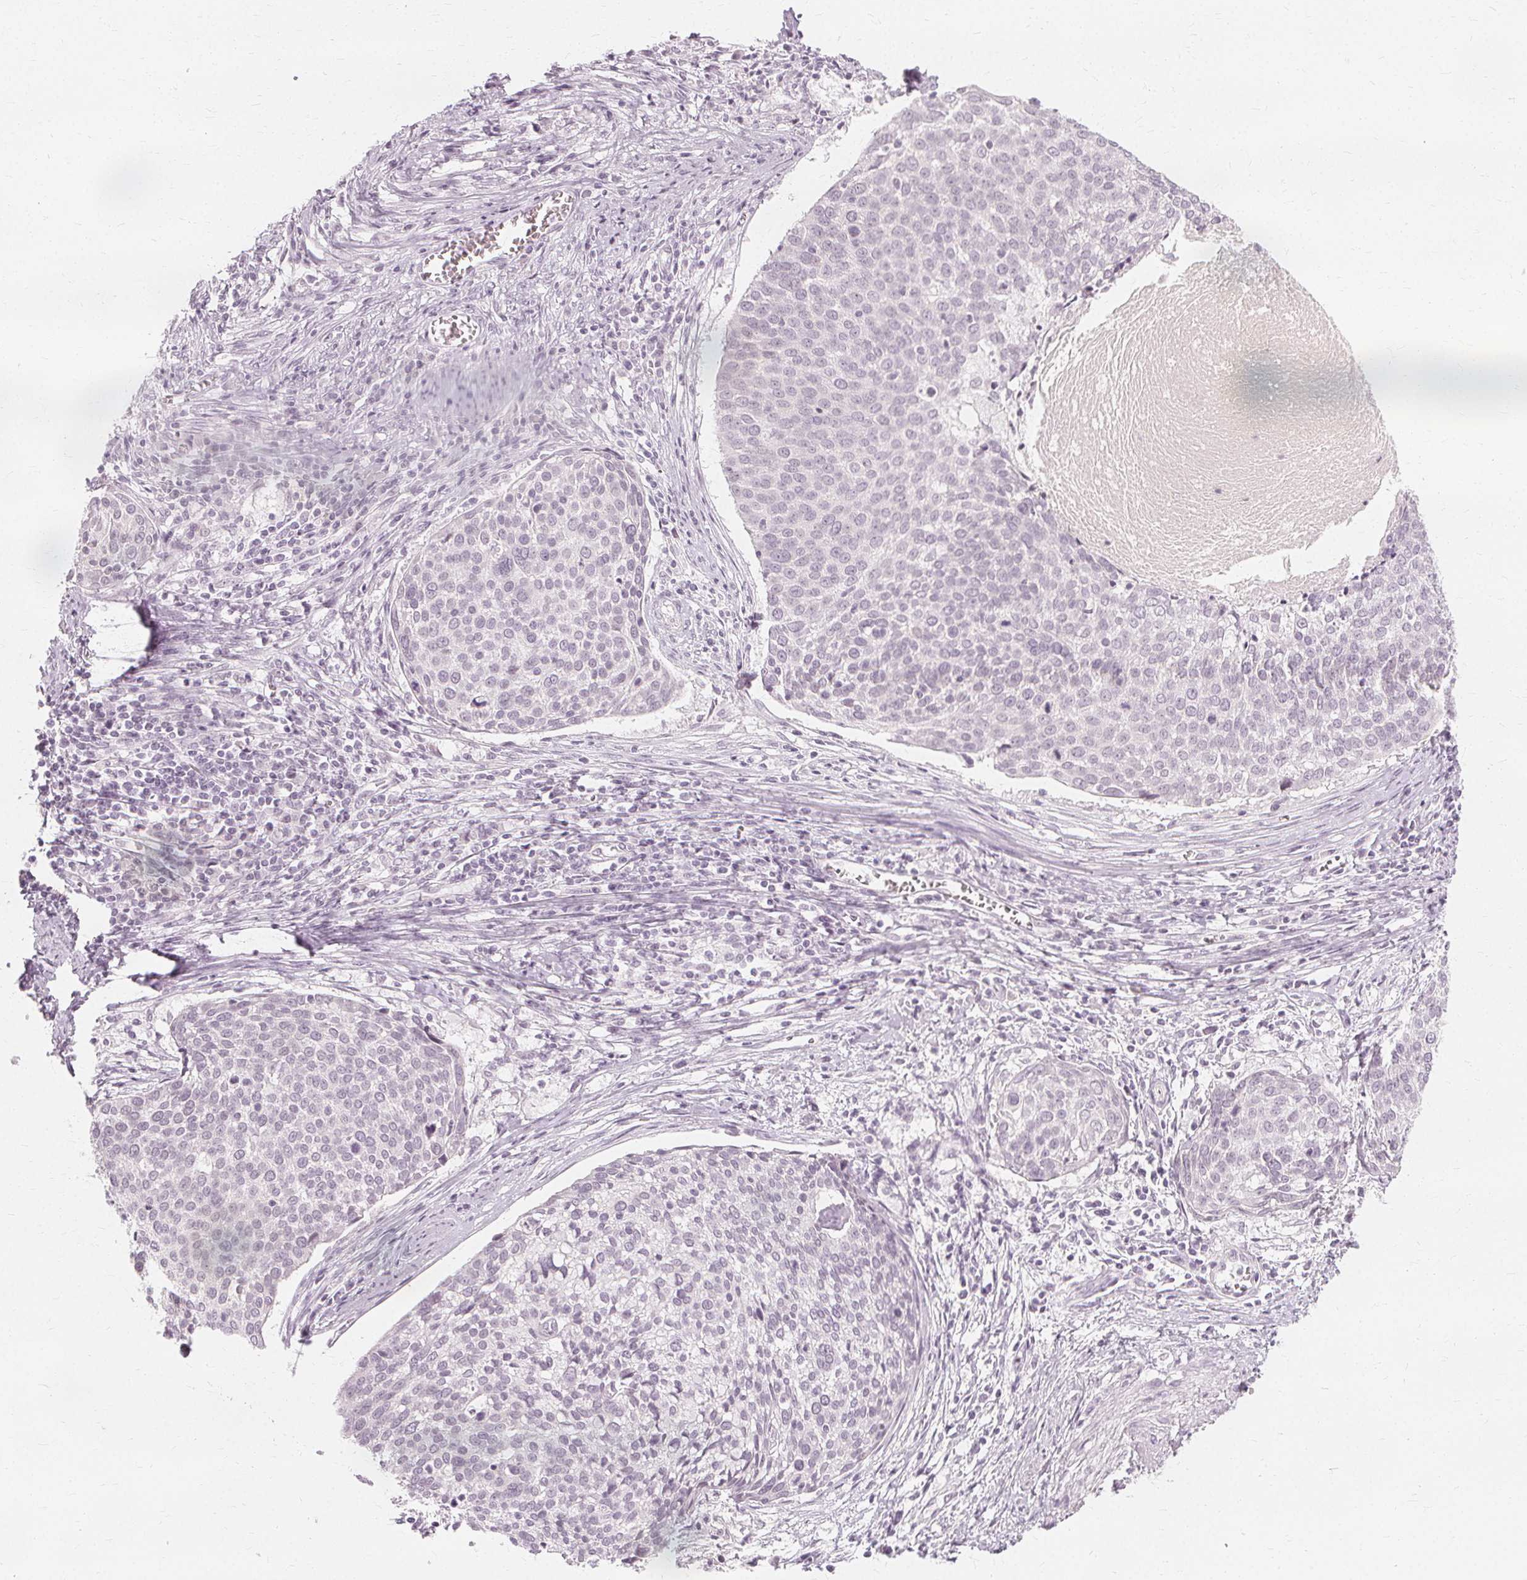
{"staining": {"intensity": "negative", "quantity": "none", "location": "none"}, "tissue": "cervical cancer", "cell_type": "Tumor cells", "image_type": "cancer", "snomed": [{"axis": "morphology", "description": "Squamous cell carcinoma, NOS"}, {"axis": "topography", "description": "Cervix"}], "caption": "The image demonstrates no significant staining in tumor cells of squamous cell carcinoma (cervical). The staining is performed using DAB brown chromogen with nuclei counter-stained in using hematoxylin.", "gene": "NXPE1", "patient": {"sex": "female", "age": 39}}